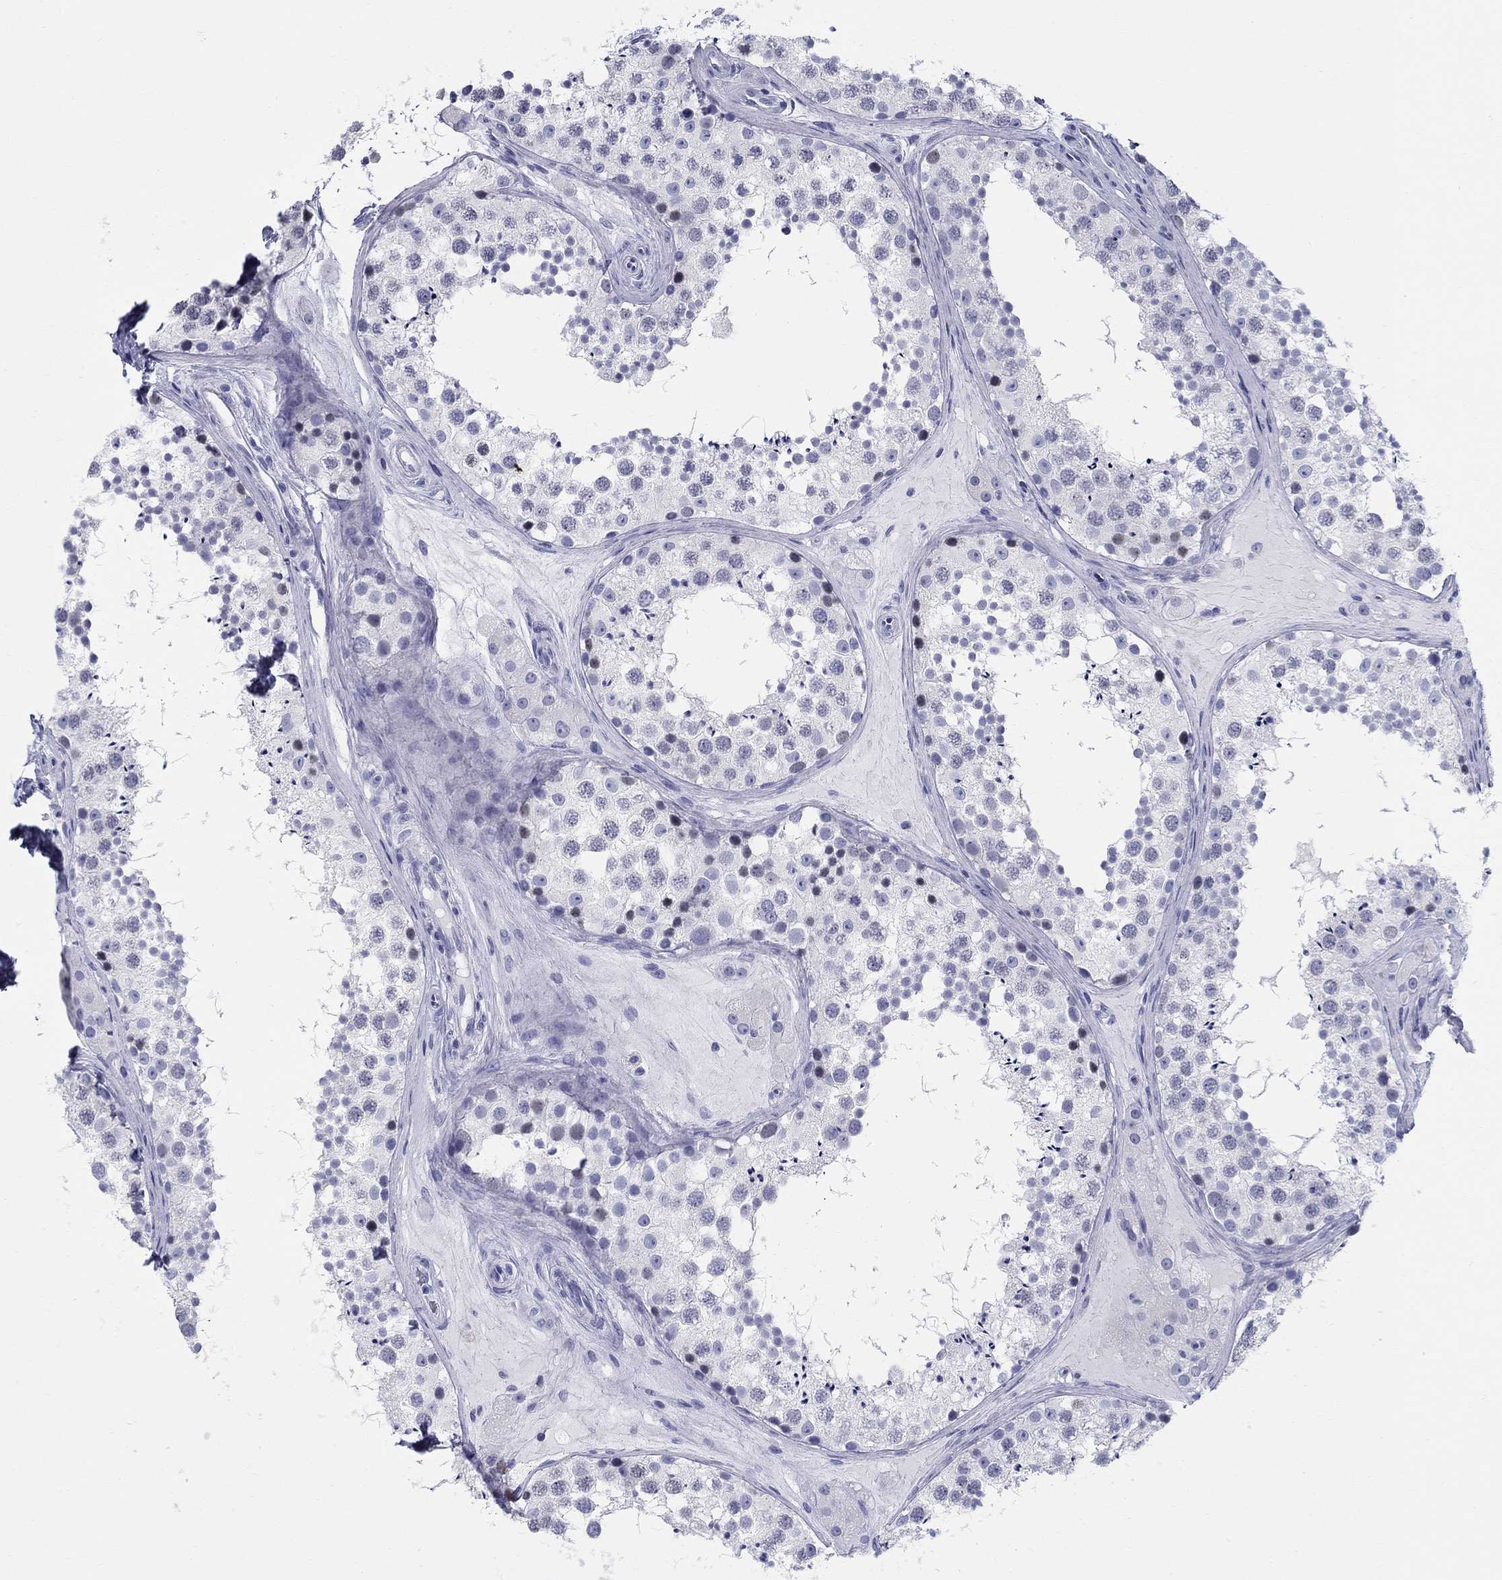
{"staining": {"intensity": "negative", "quantity": "none", "location": "none"}, "tissue": "testis", "cell_type": "Cells in seminiferous ducts", "image_type": "normal", "snomed": [{"axis": "morphology", "description": "Normal tissue, NOS"}, {"axis": "topography", "description": "Testis"}], "caption": "This is an immunohistochemistry (IHC) photomicrograph of normal human testis. There is no staining in cells in seminiferous ducts.", "gene": "LAMP5", "patient": {"sex": "male", "age": 41}}